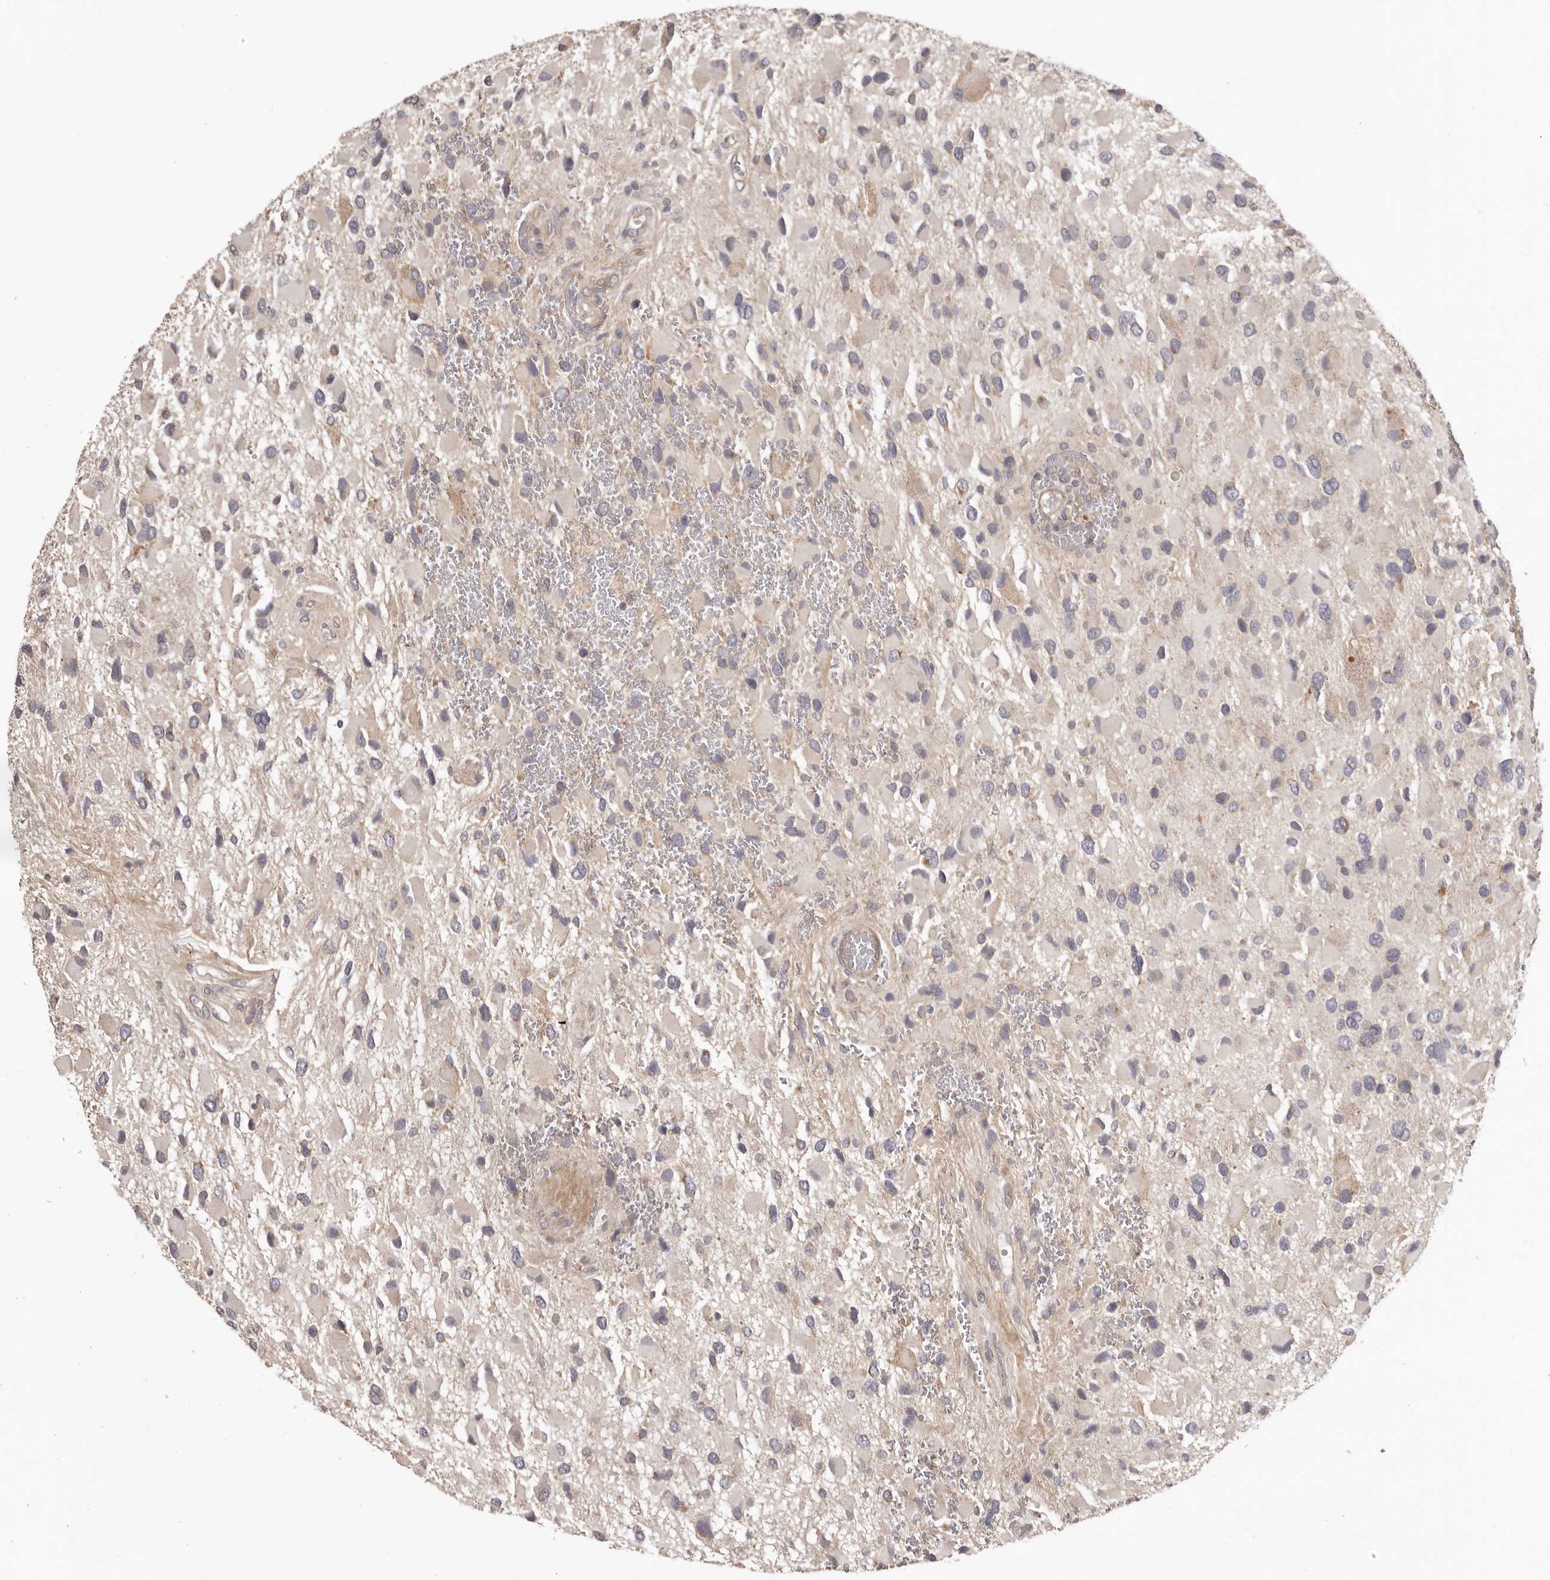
{"staining": {"intensity": "negative", "quantity": "none", "location": "none"}, "tissue": "glioma", "cell_type": "Tumor cells", "image_type": "cancer", "snomed": [{"axis": "morphology", "description": "Glioma, malignant, High grade"}, {"axis": "topography", "description": "Brain"}], "caption": "Histopathology image shows no significant protein staining in tumor cells of glioma. (DAB immunohistochemistry (IHC) visualized using brightfield microscopy, high magnification).", "gene": "HRH1", "patient": {"sex": "male", "age": 53}}